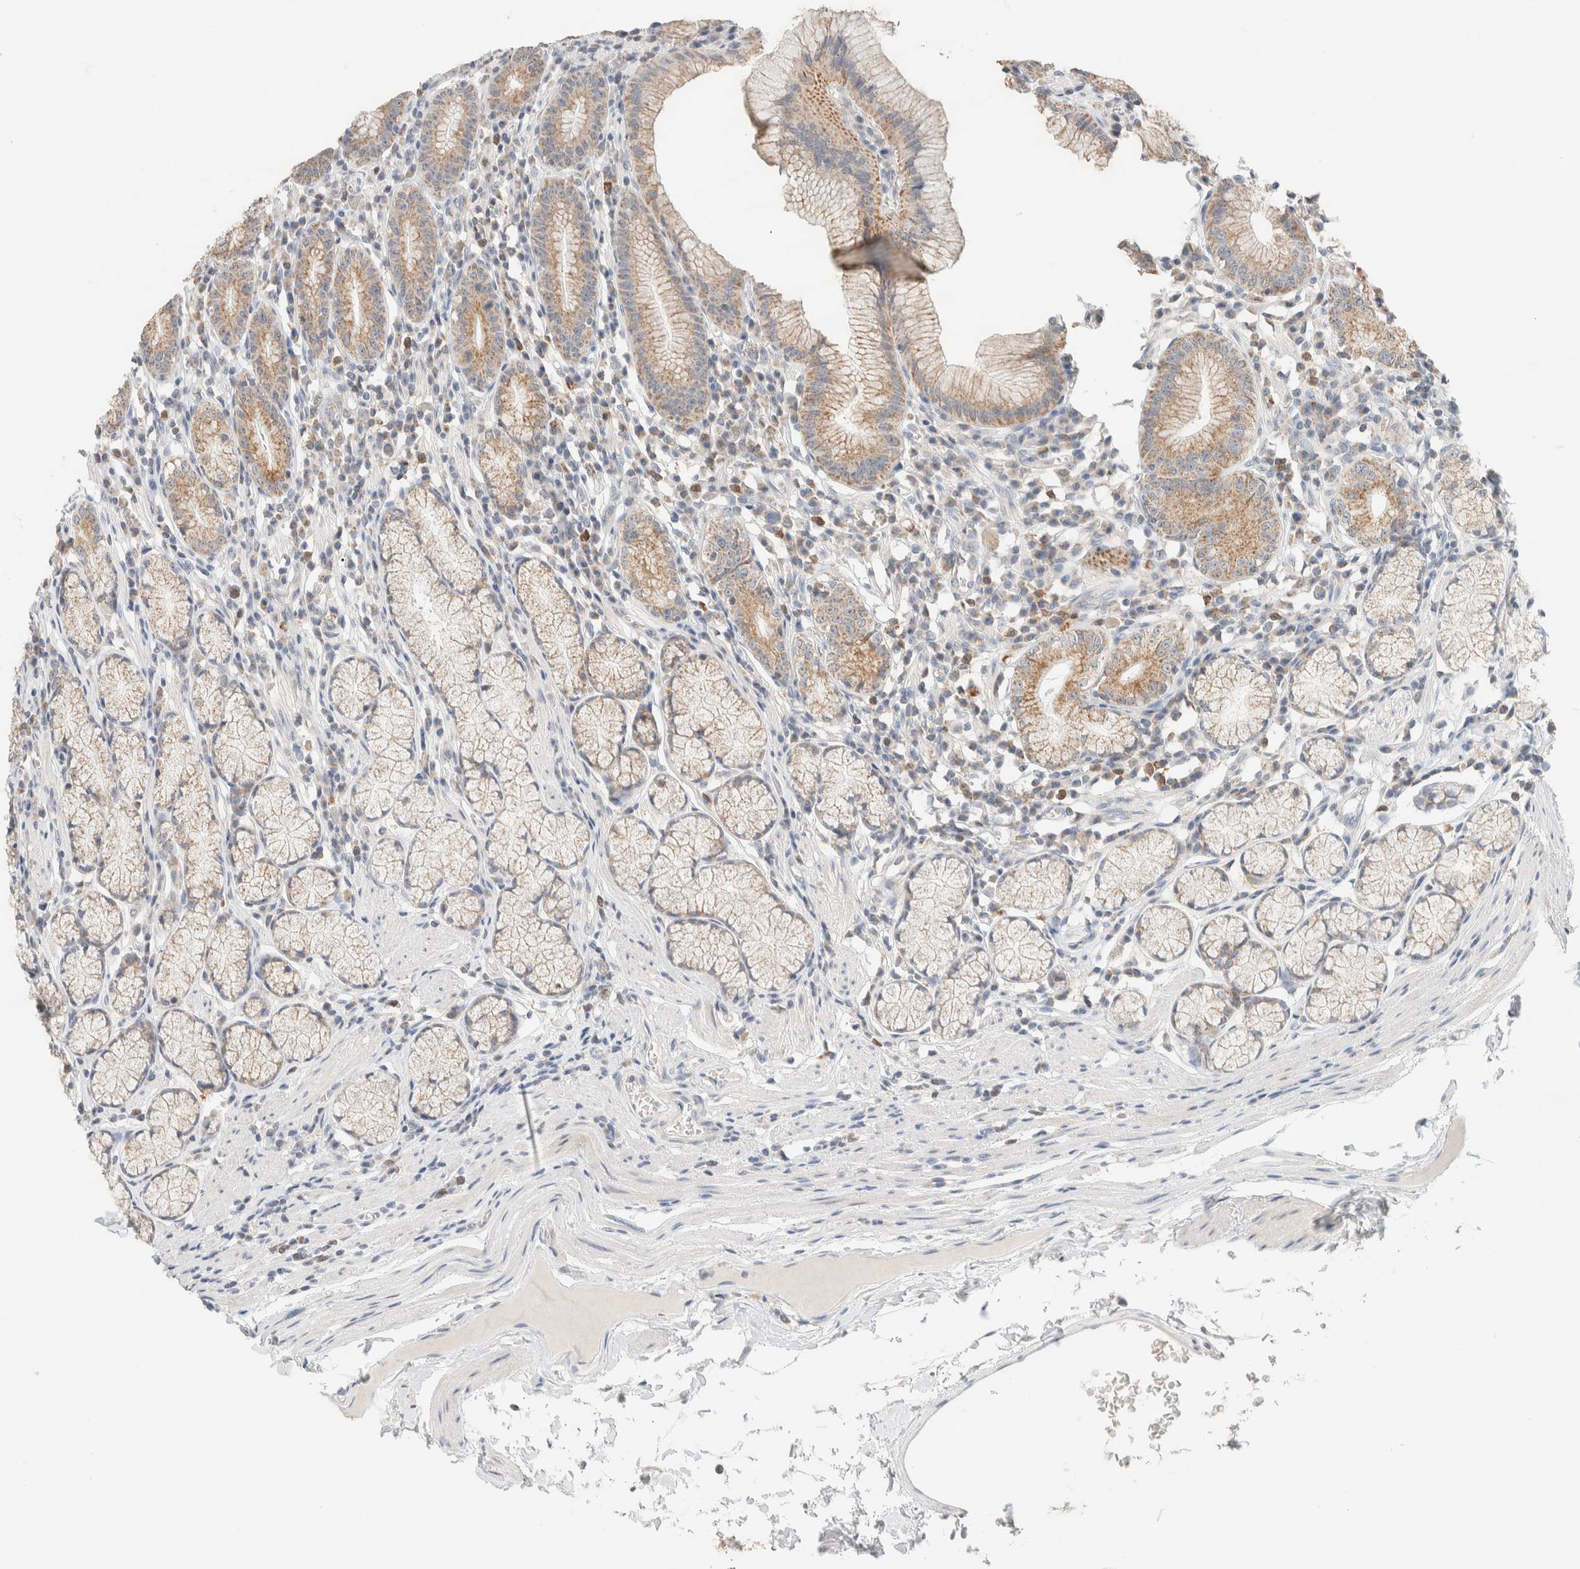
{"staining": {"intensity": "moderate", "quantity": ">75%", "location": "cytoplasmic/membranous"}, "tissue": "stomach", "cell_type": "Glandular cells", "image_type": "normal", "snomed": [{"axis": "morphology", "description": "Normal tissue, NOS"}, {"axis": "topography", "description": "Stomach"}], "caption": "Immunohistochemistry histopathology image of unremarkable human stomach stained for a protein (brown), which demonstrates medium levels of moderate cytoplasmic/membranous positivity in about >75% of glandular cells.", "gene": "HDHD3", "patient": {"sex": "male", "age": 55}}